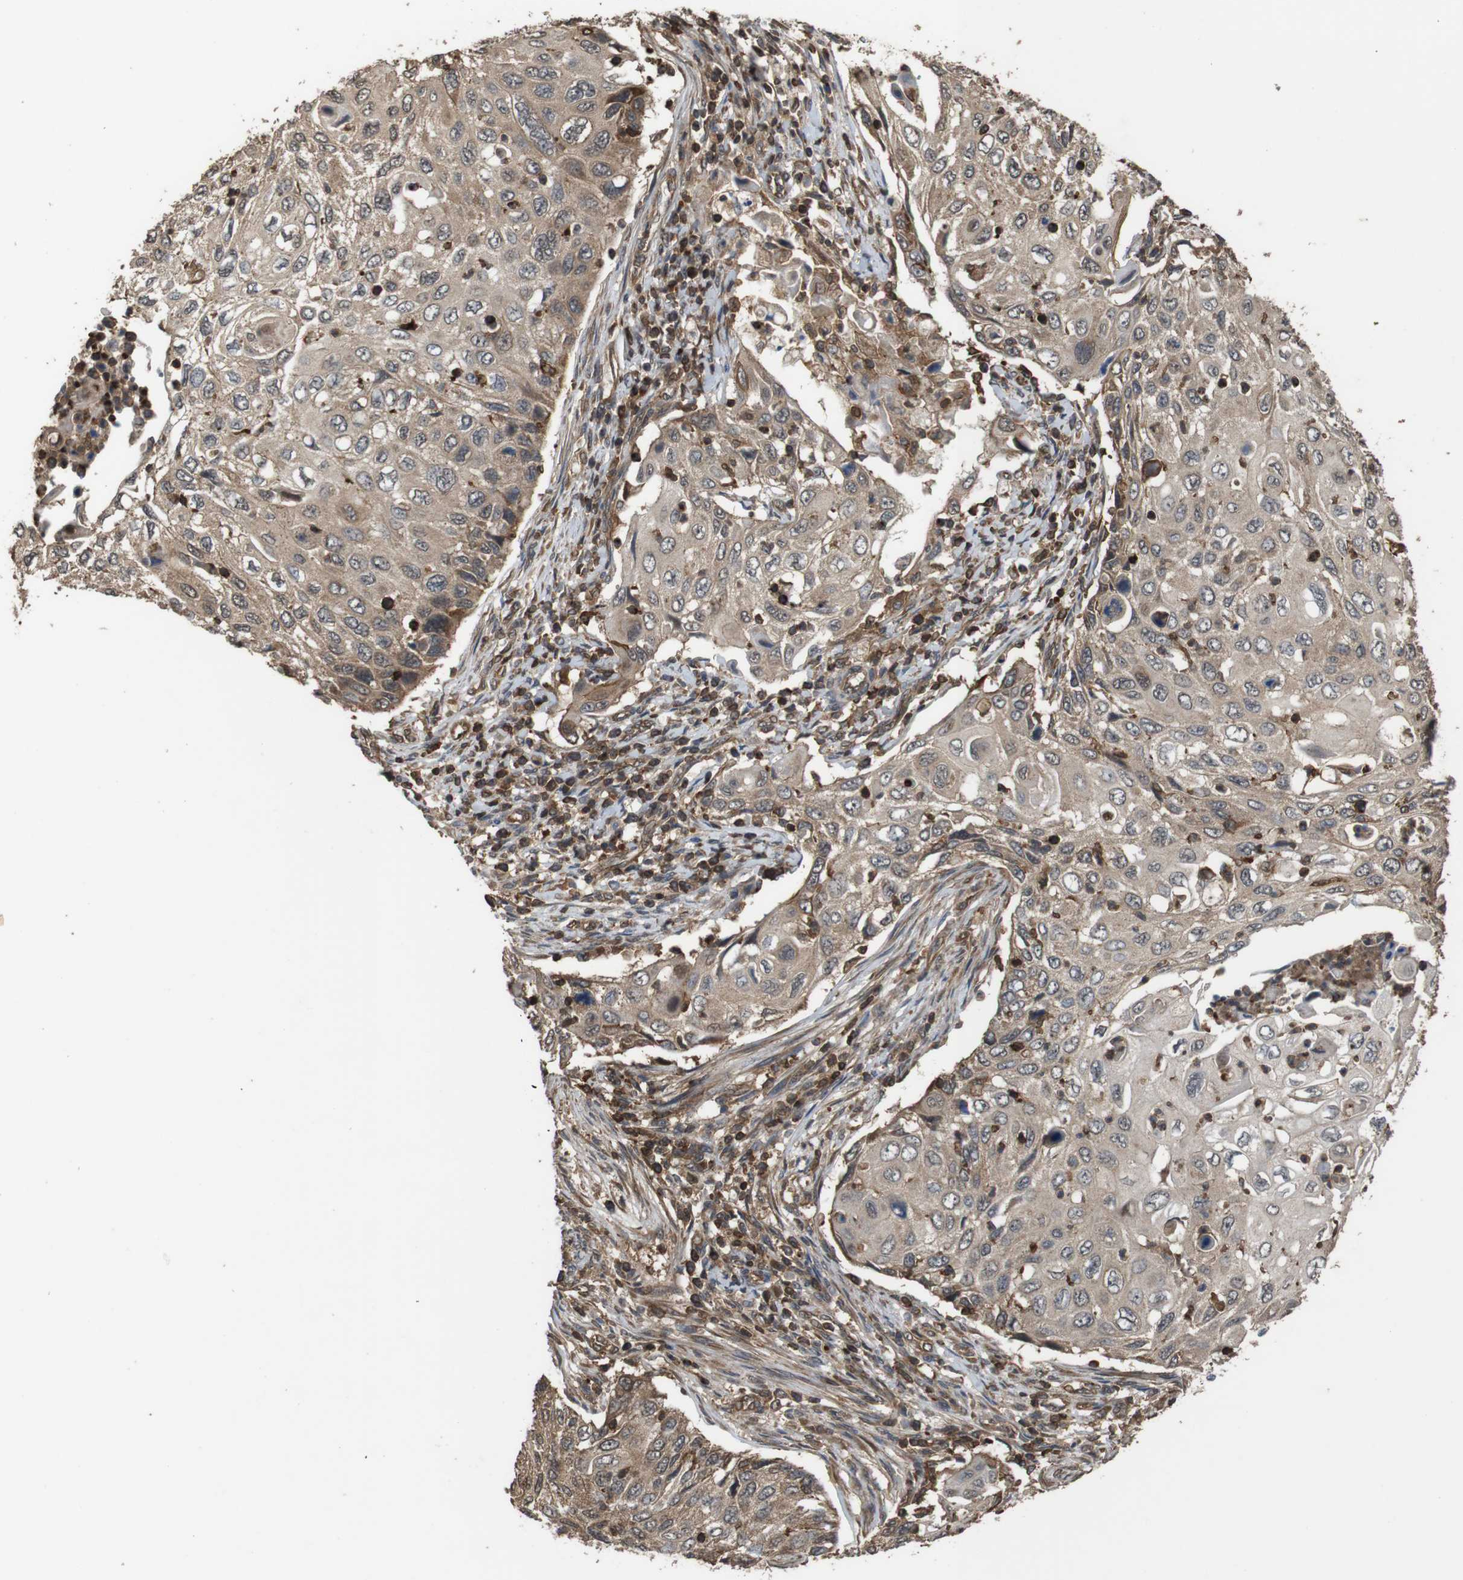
{"staining": {"intensity": "weak", "quantity": ">75%", "location": "cytoplasmic/membranous"}, "tissue": "cervical cancer", "cell_type": "Tumor cells", "image_type": "cancer", "snomed": [{"axis": "morphology", "description": "Squamous cell carcinoma, NOS"}, {"axis": "topography", "description": "Cervix"}], "caption": "Weak cytoplasmic/membranous protein expression is identified in approximately >75% of tumor cells in cervical cancer.", "gene": "BAG4", "patient": {"sex": "female", "age": 70}}